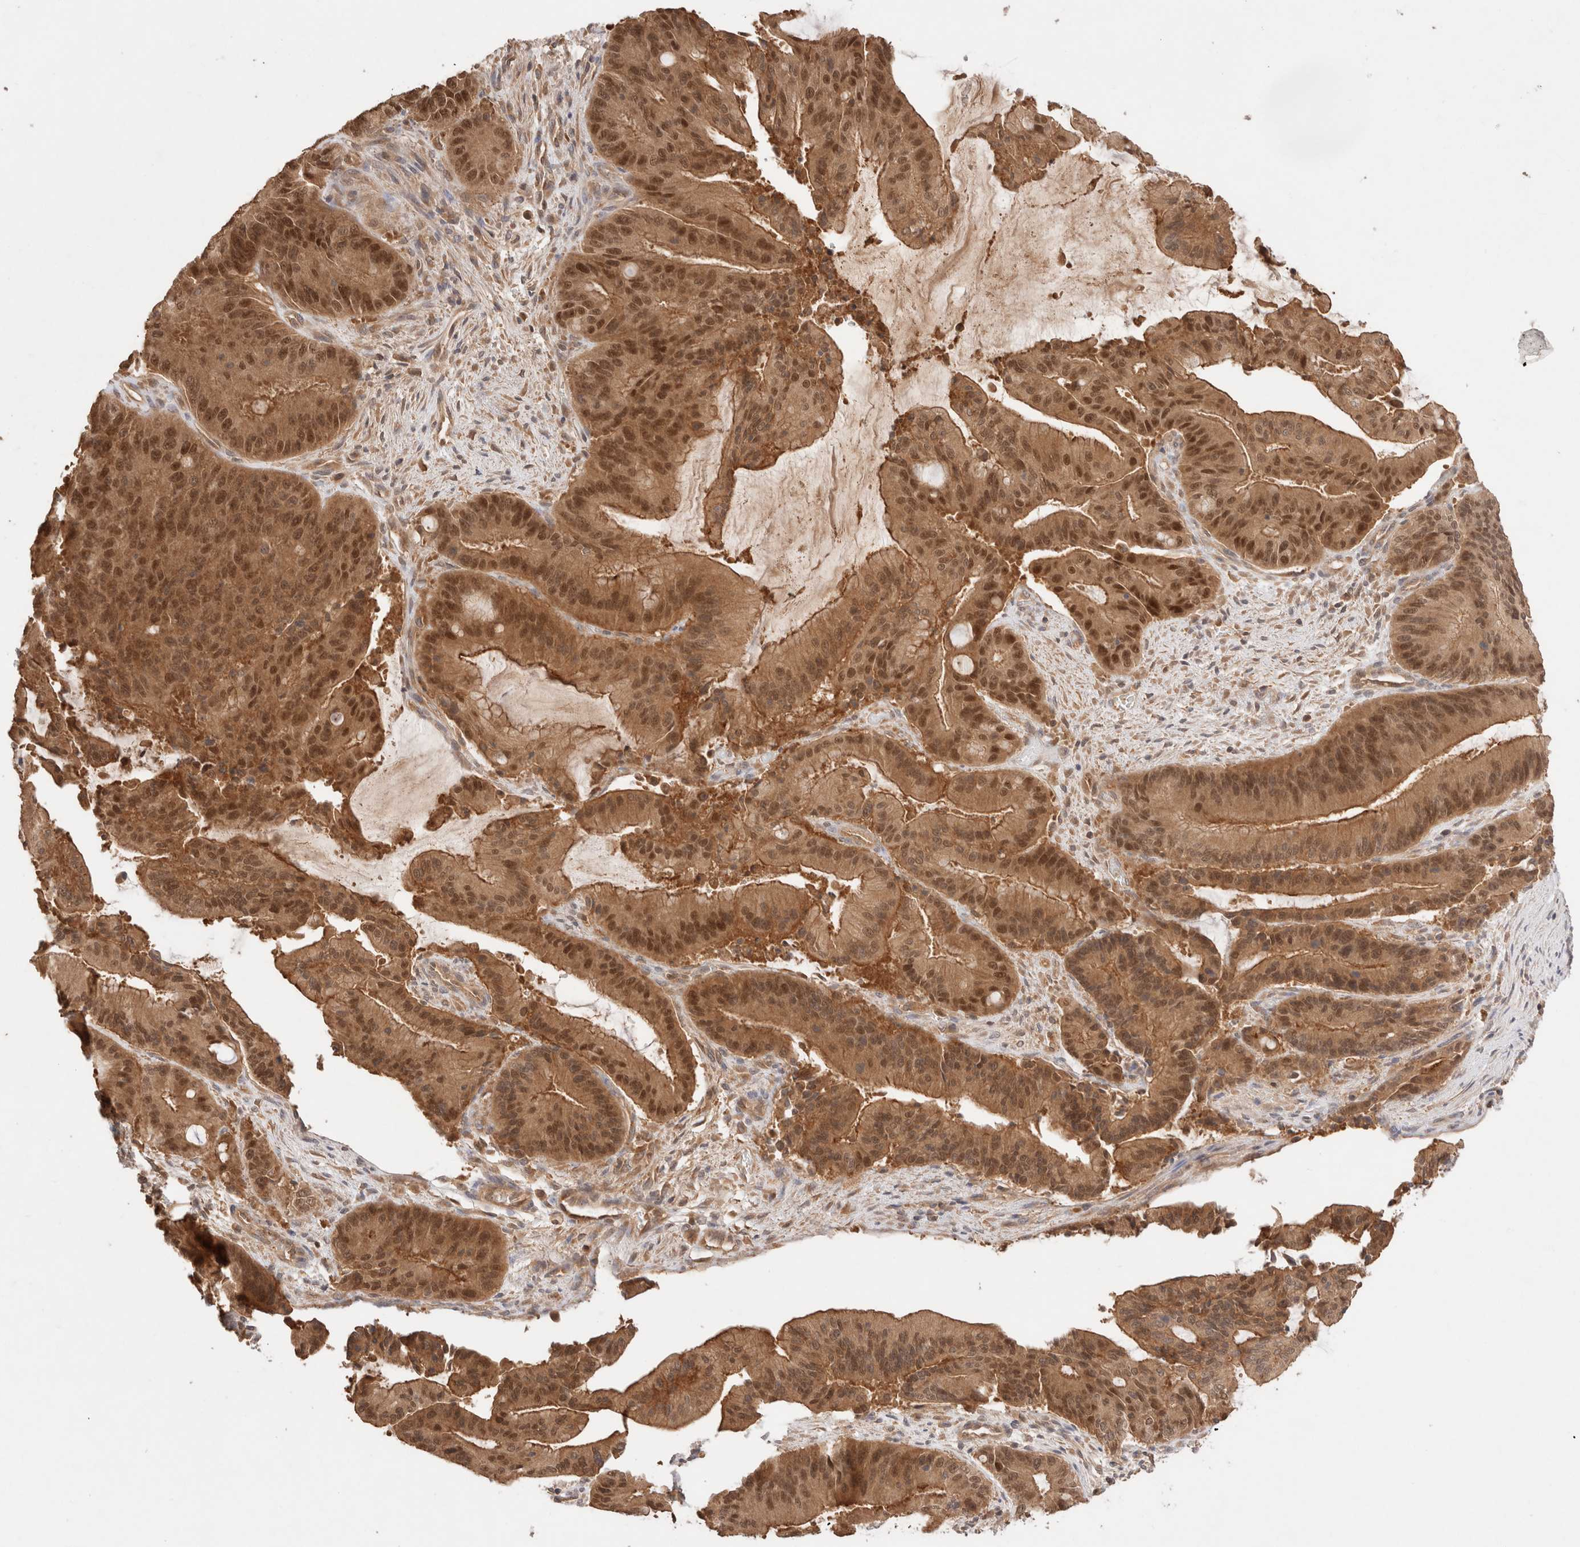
{"staining": {"intensity": "moderate", "quantity": ">75%", "location": "cytoplasmic/membranous,nuclear"}, "tissue": "liver cancer", "cell_type": "Tumor cells", "image_type": "cancer", "snomed": [{"axis": "morphology", "description": "Normal tissue, NOS"}, {"axis": "morphology", "description": "Cholangiocarcinoma"}, {"axis": "topography", "description": "Liver"}, {"axis": "topography", "description": "Peripheral nerve tissue"}], "caption": "Immunohistochemistry (IHC) (DAB) staining of liver cancer (cholangiocarcinoma) shows moderate cytoplasmic/membranous and nuclear protein staining in about >75% of tumor cells.", "gene": "CARNMT1", "patient": {"sex": "female", "age": 73}}